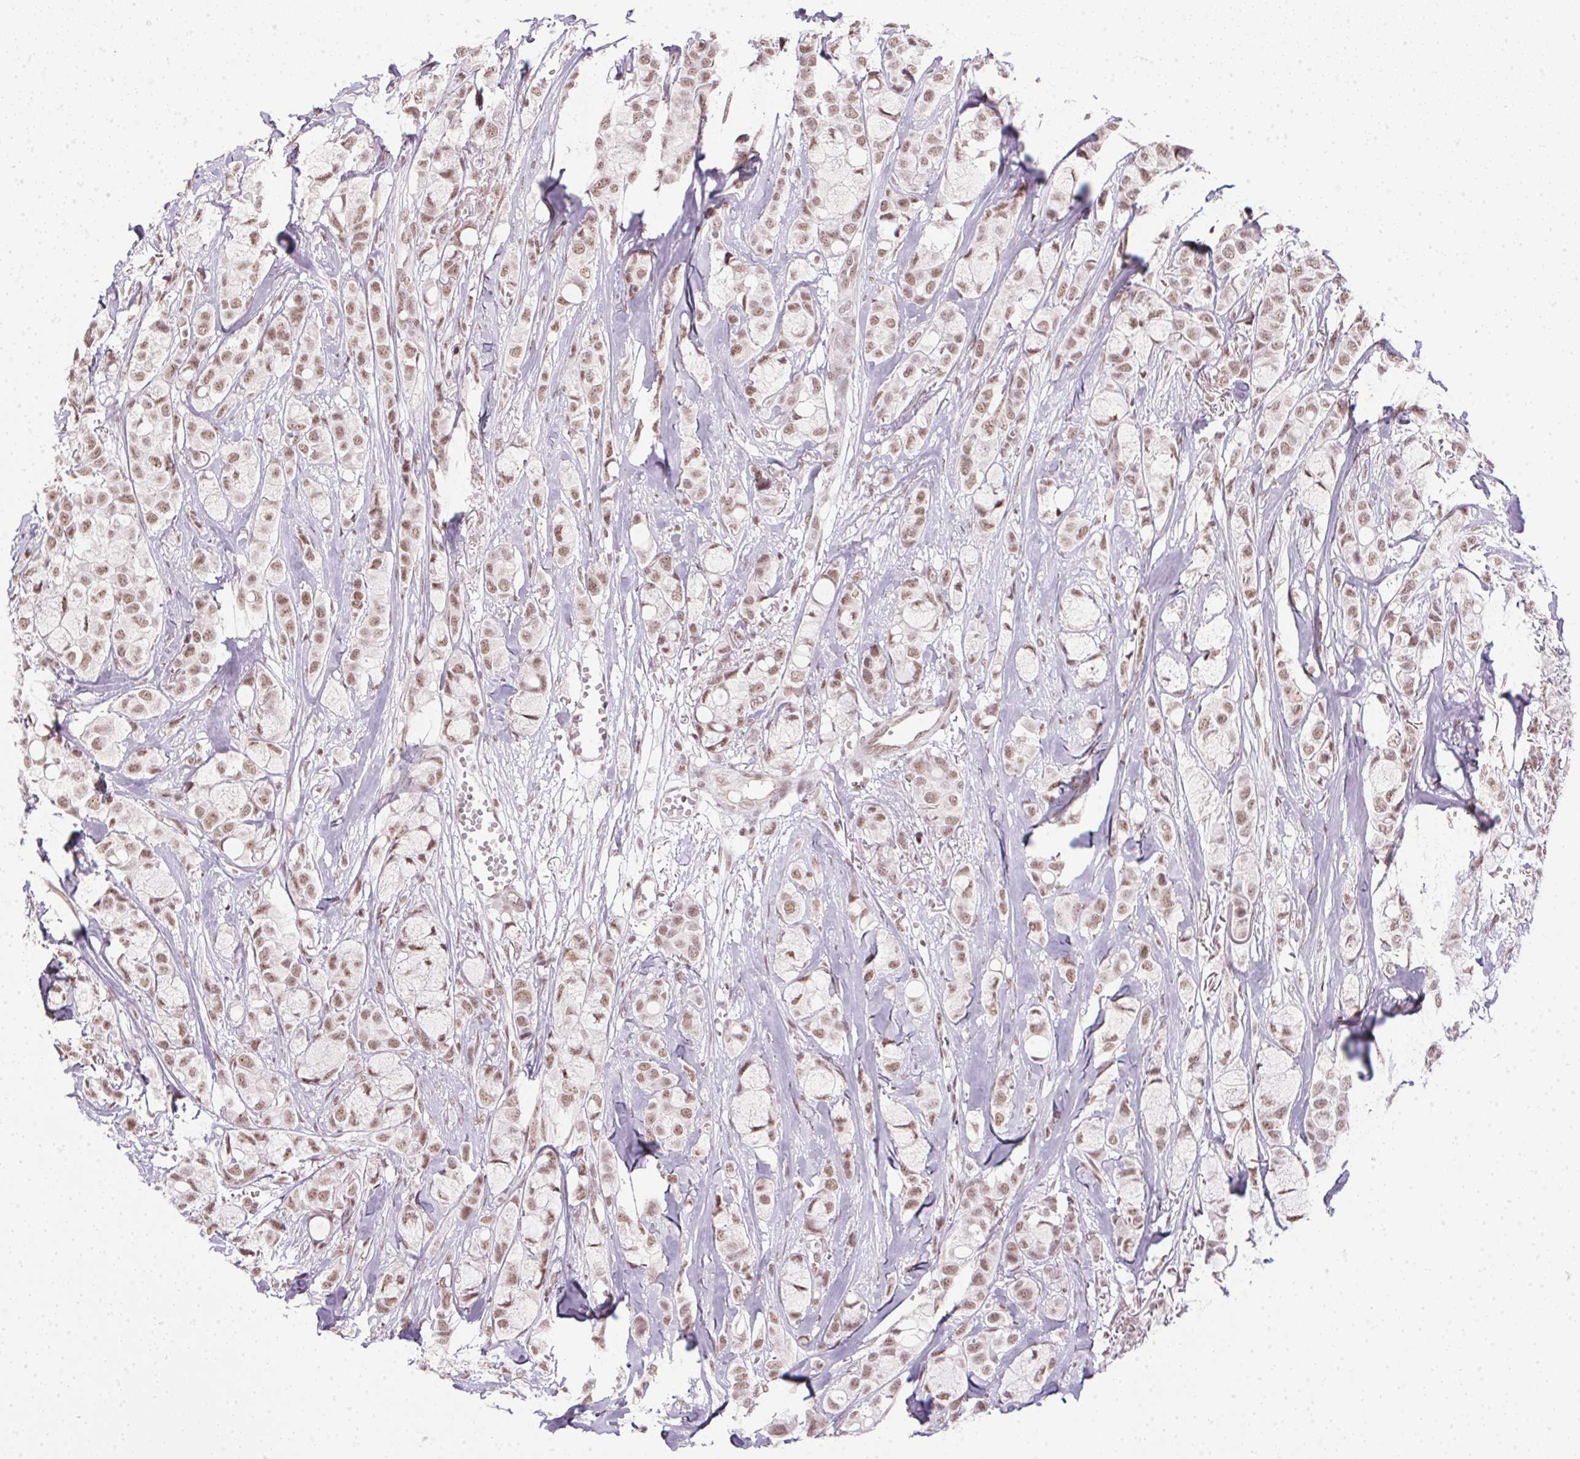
{"staining": {"intensity": "moderate", "quantity": ">75%", "location": "nuclear"}, "tissue": "breast cancer", "cell_type": "Tumor cells", "image_type": "cancer", "snomed": [{"axis": "morphology", "description": "Duct carcinoma"}, {"axis": "topography", "description": "Breast"}], "caption": "This is a micrograph of immunohistochemistry (IHC) staining of breast cancer (intraductal carcinoma), which shows moderate staining in the nuclear of tumor cells.", "gene": "SRSF7", "patient": {"sex": "female", "age": 85}}